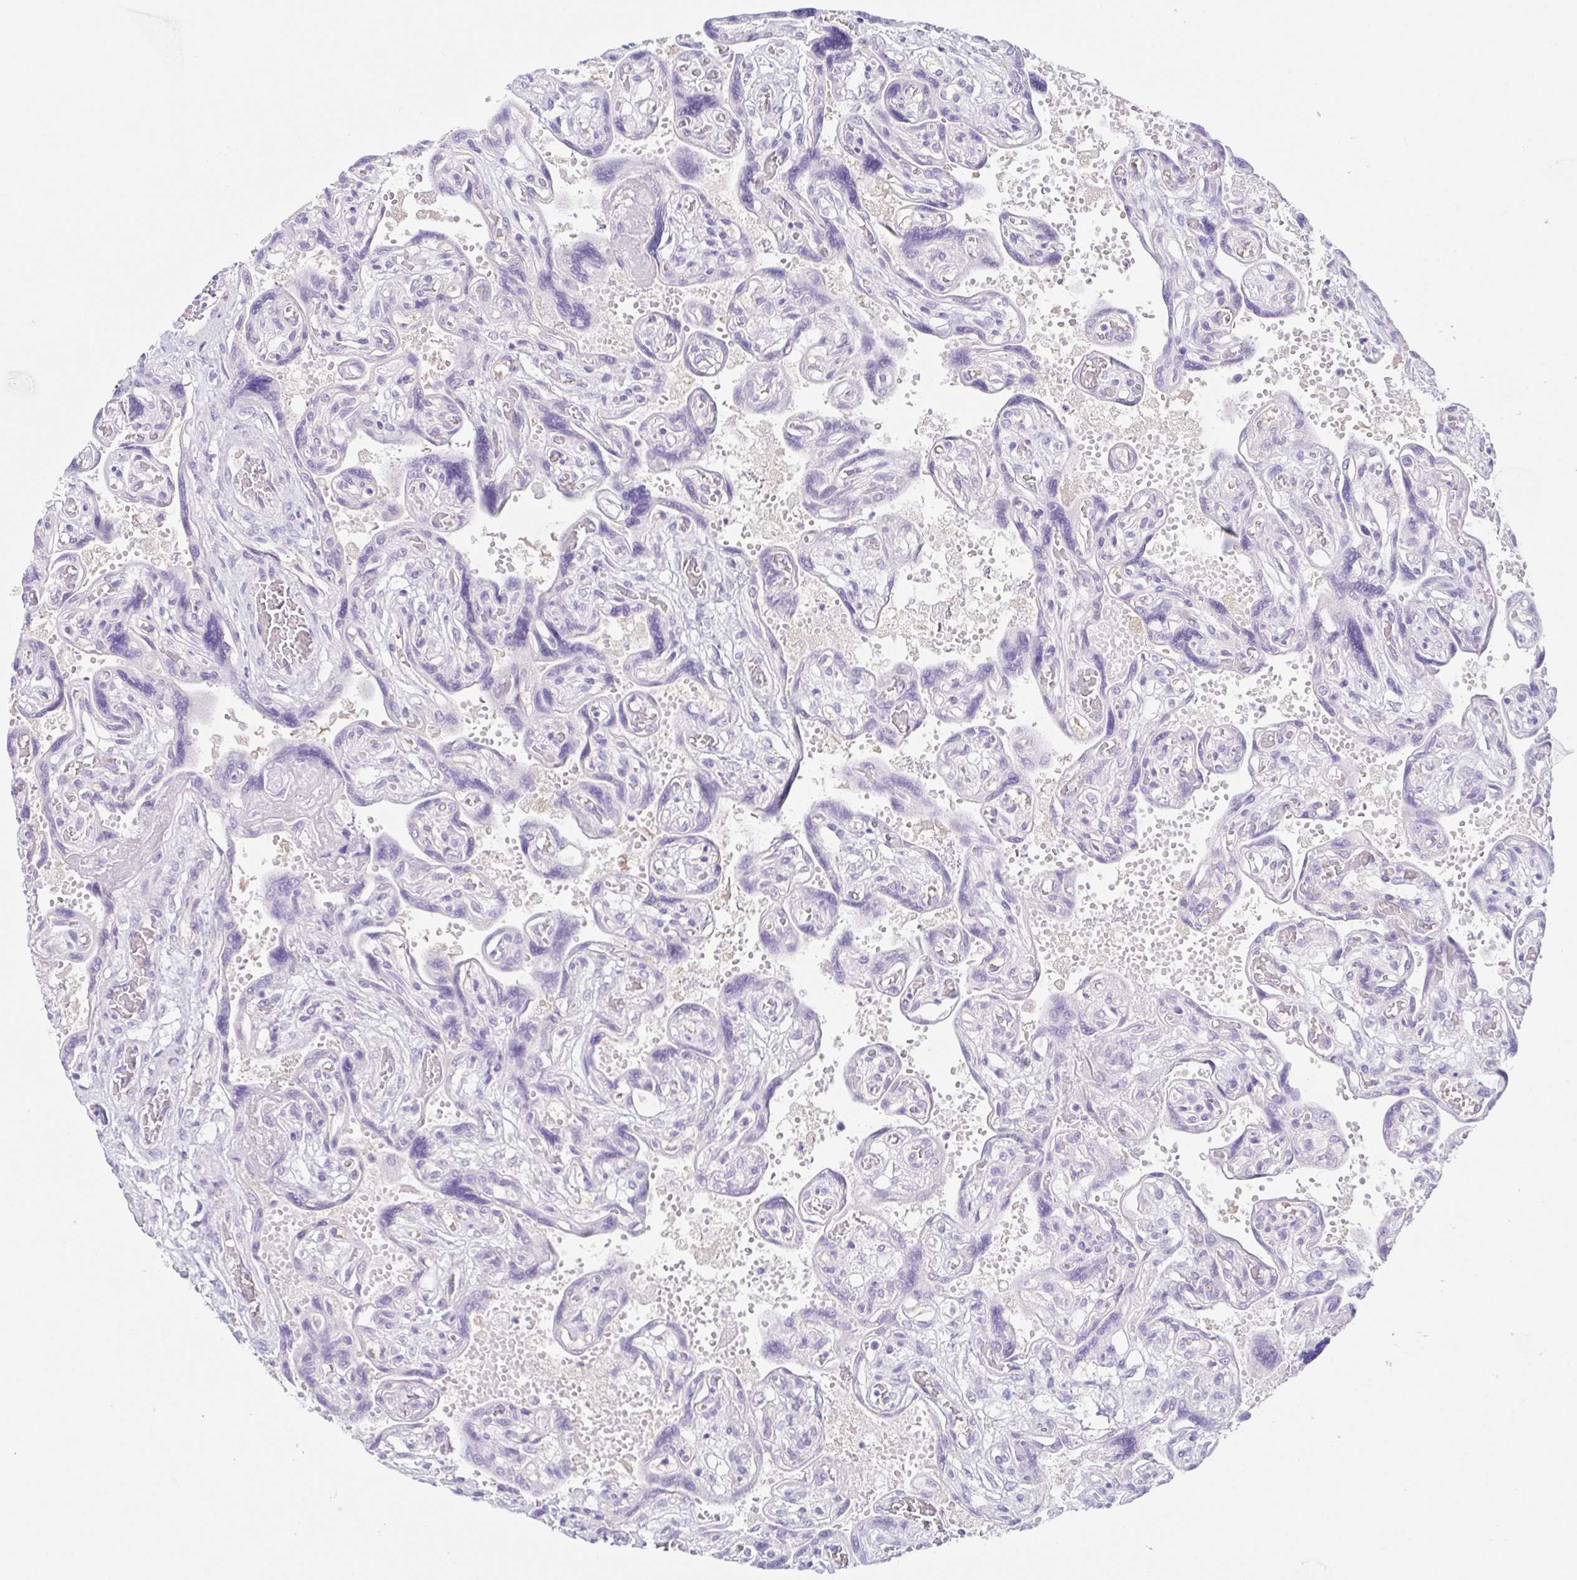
{"staining": {"intensity": "negative", "quantity": "none", "location": "none"}, "tissue": "placenta", "cell_type": "Decidual cells", "image_type": "normal", "snomed": [{"axis": "morphology", "description": "Normal tissue, NOS"}, {"axis": "topography", "description": "Placenta"}], "caption": "Placenta was stained to show a protein in brown. There is no significant staining in decidual cells. (Brightfield microscopy of DAB (3,3'-diaminobenzidine) IHC at high magnification).", "gene": "KRTDAP", "patient": {"sex": "female", "age": 32}}